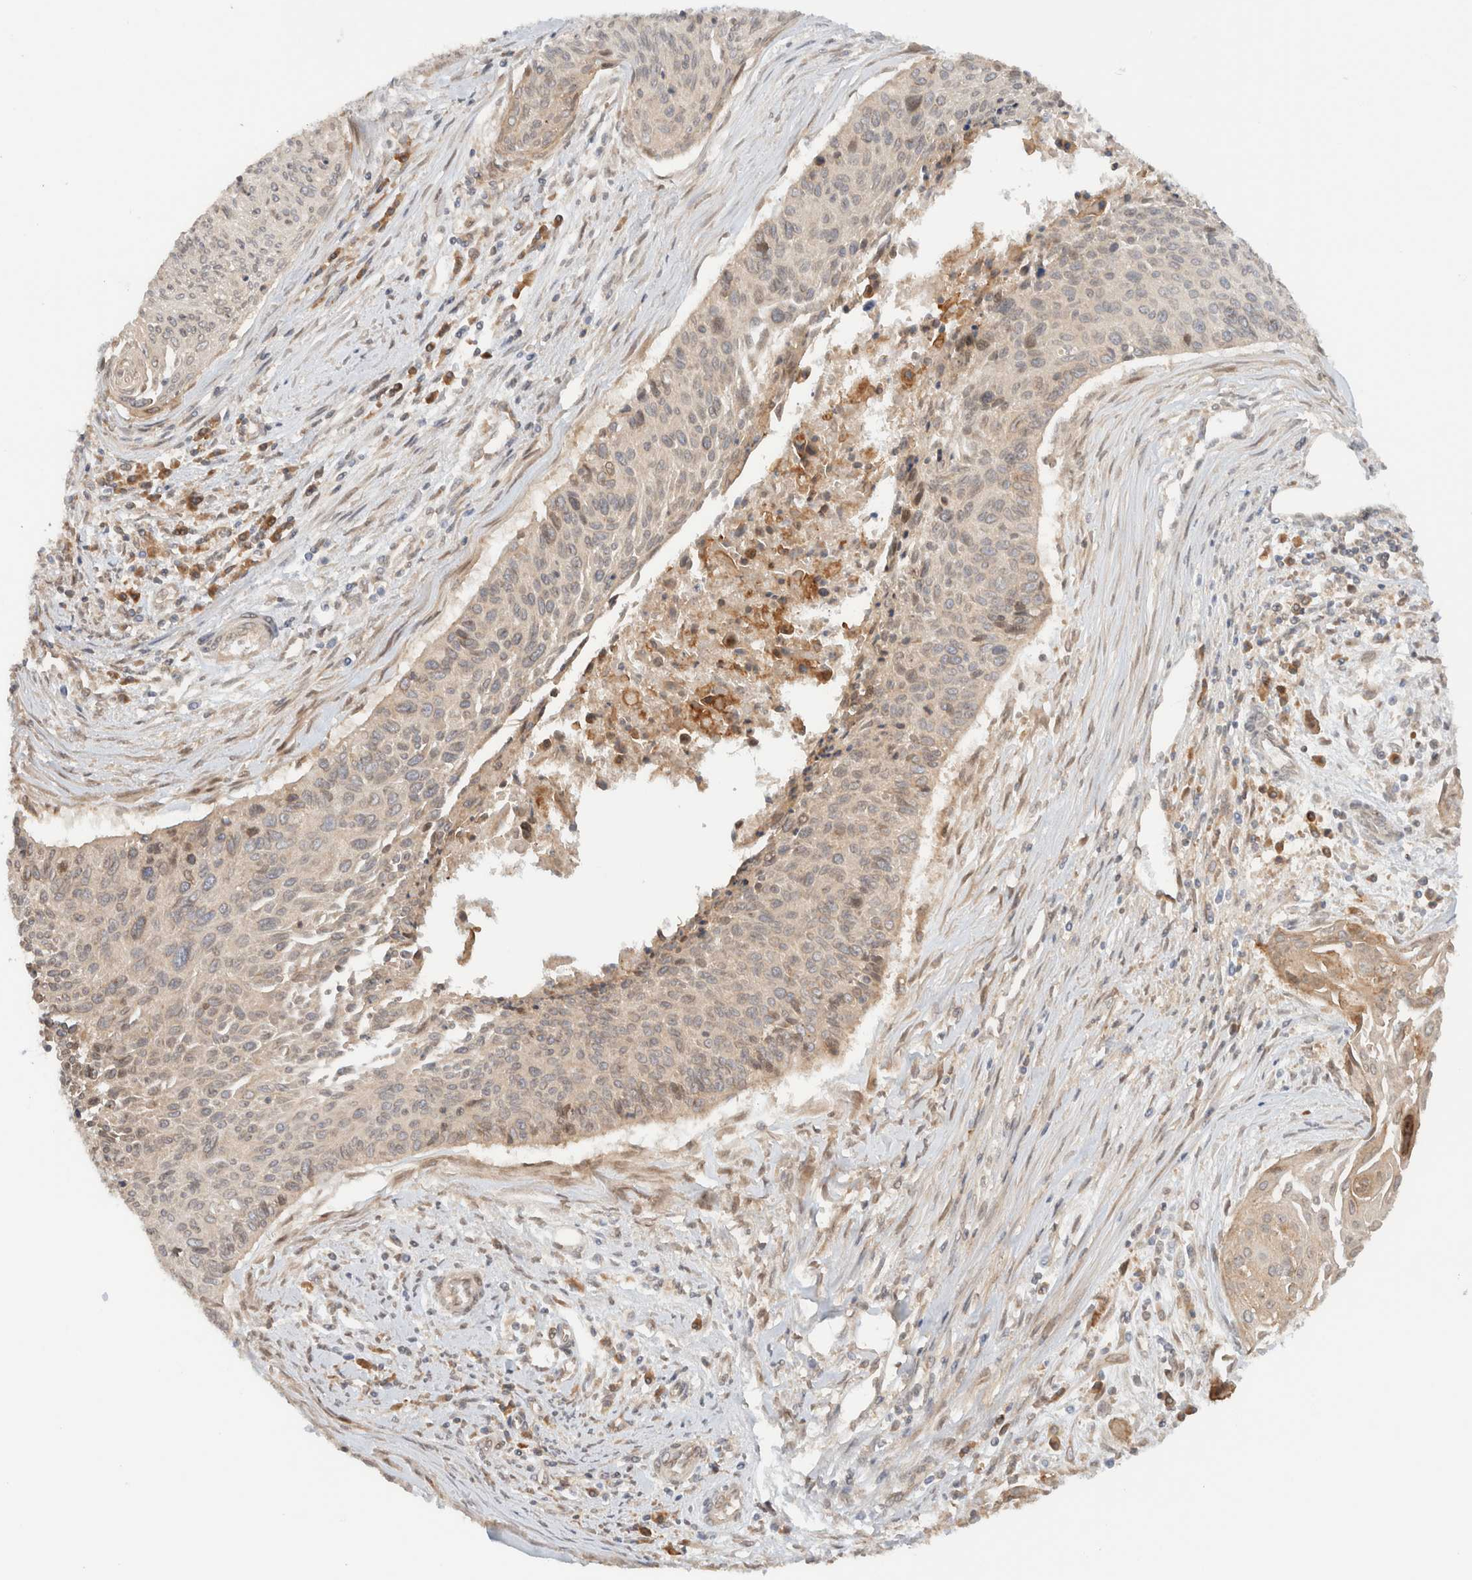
{"staining": {"intensity": "negative", "quantity": "none", "location": "none"}, "tissue": "cervical cancer", "cell_type": "Tumor cells", "image_type": "cancer", "snomed": [{"axis": "morphology", "description": "Squamous cell carcinoma, NOS"}, {"axis": "topography", "description": "Cervix"}], "caption": "A high-resolution histopathology image shows immunohistochemistry staining of squamous cell carcinoma (cervical), which demonstrates no significant staining in tumor cells.", "gene": "ARFGEF2", "patient": {"sex": "female", "age": 55}}